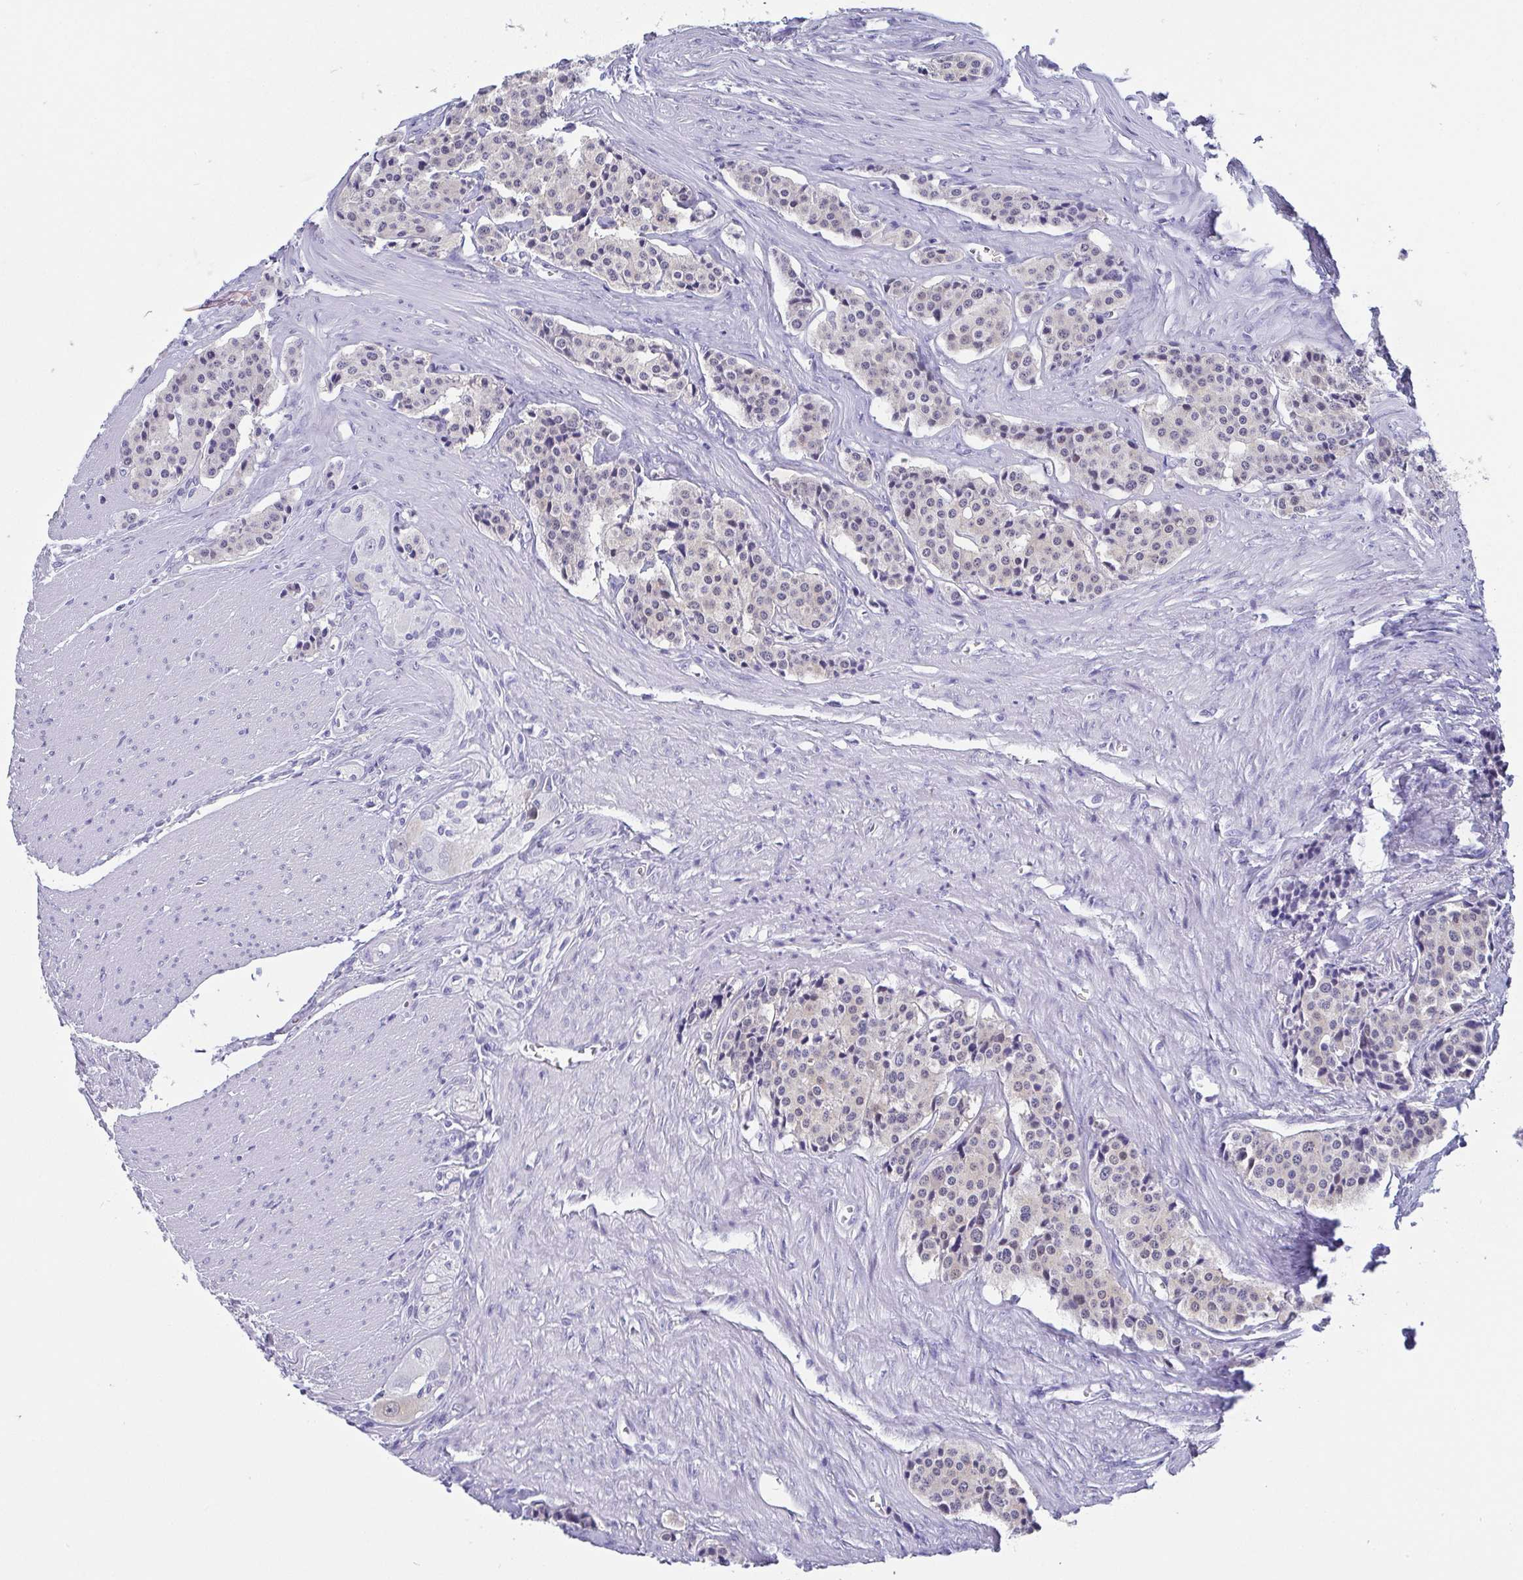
{"staining": {"intensity": "negative", "quantity": "none", "location": "none"}, "tissue": "carcinoid", "cell_type": "Tumor cells", "image_type": "cancer", "snomed": [{"axis": "morphology", "description": "Carcinoid, malignant, NOS"}, {"axis": "topography", "description": "Small intestine"}], "caption": "Tumor cells show no significant expression in malignant carcinoid. (DAB (3,3'-diaminobenzidine) immunohistochemistry, high magnification).", "gene": "SCGN", "patient": {"sex": "male", "age": 73}}